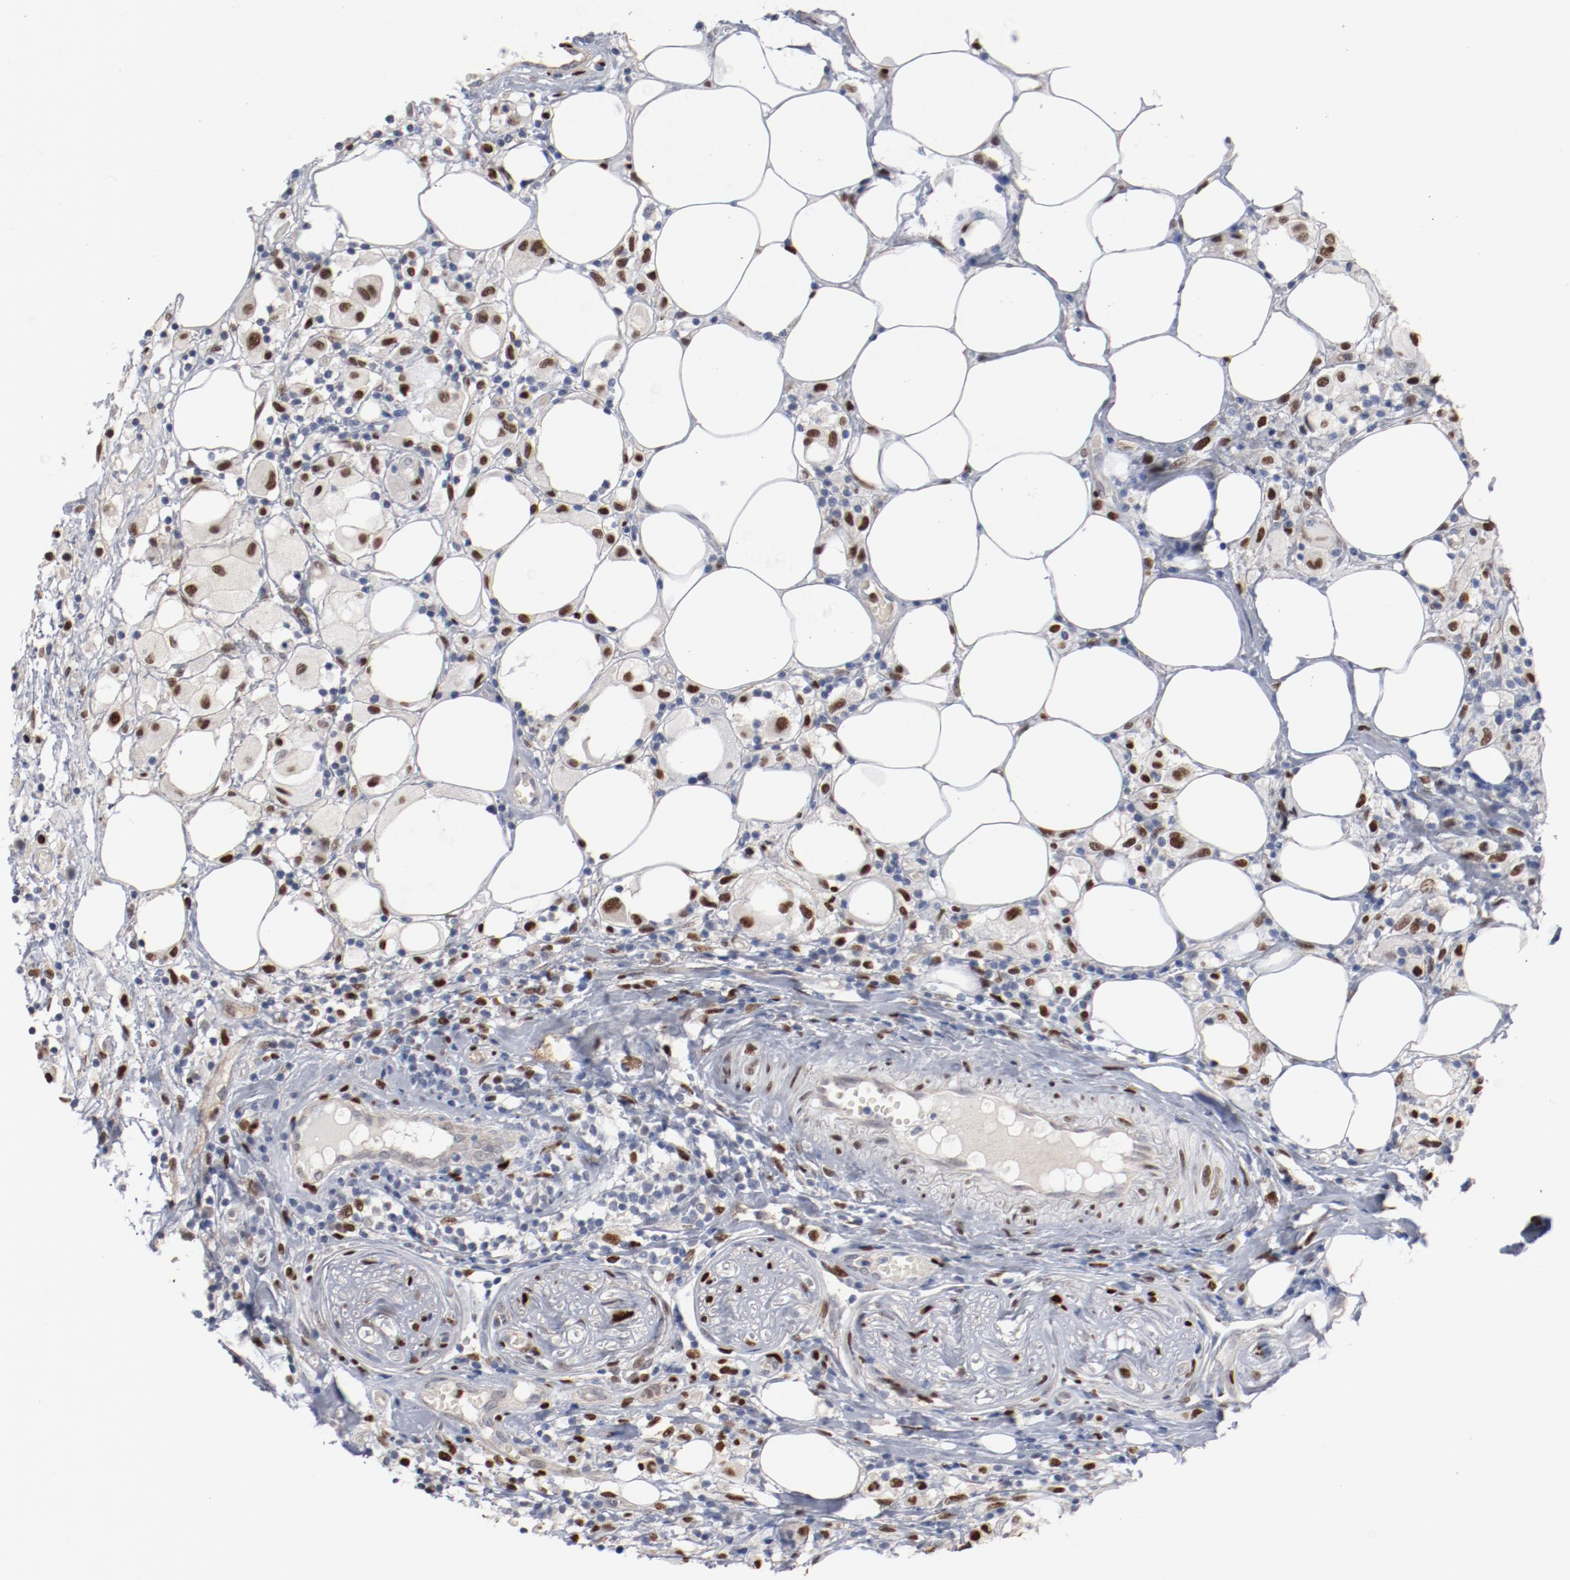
{"staining": {"intensity": "negative", "quantity": "none", "location": "none"}, "tissue": "thyroid cancer", "cell_type": "Tumor cells", "image_type": "cancer", "snomed": [{"axis": "morphology", "description": "Carcinoma, NOS"}, {"axis": "topography", "description": "Thyroid gland"}], "caption": "This is a photomicrograph of IHC staining of thyroid carcinoma, which shows no positivity in tumor cells.", "gene": "ZEB2", "patient": {"sex": "female", "age": 77}}